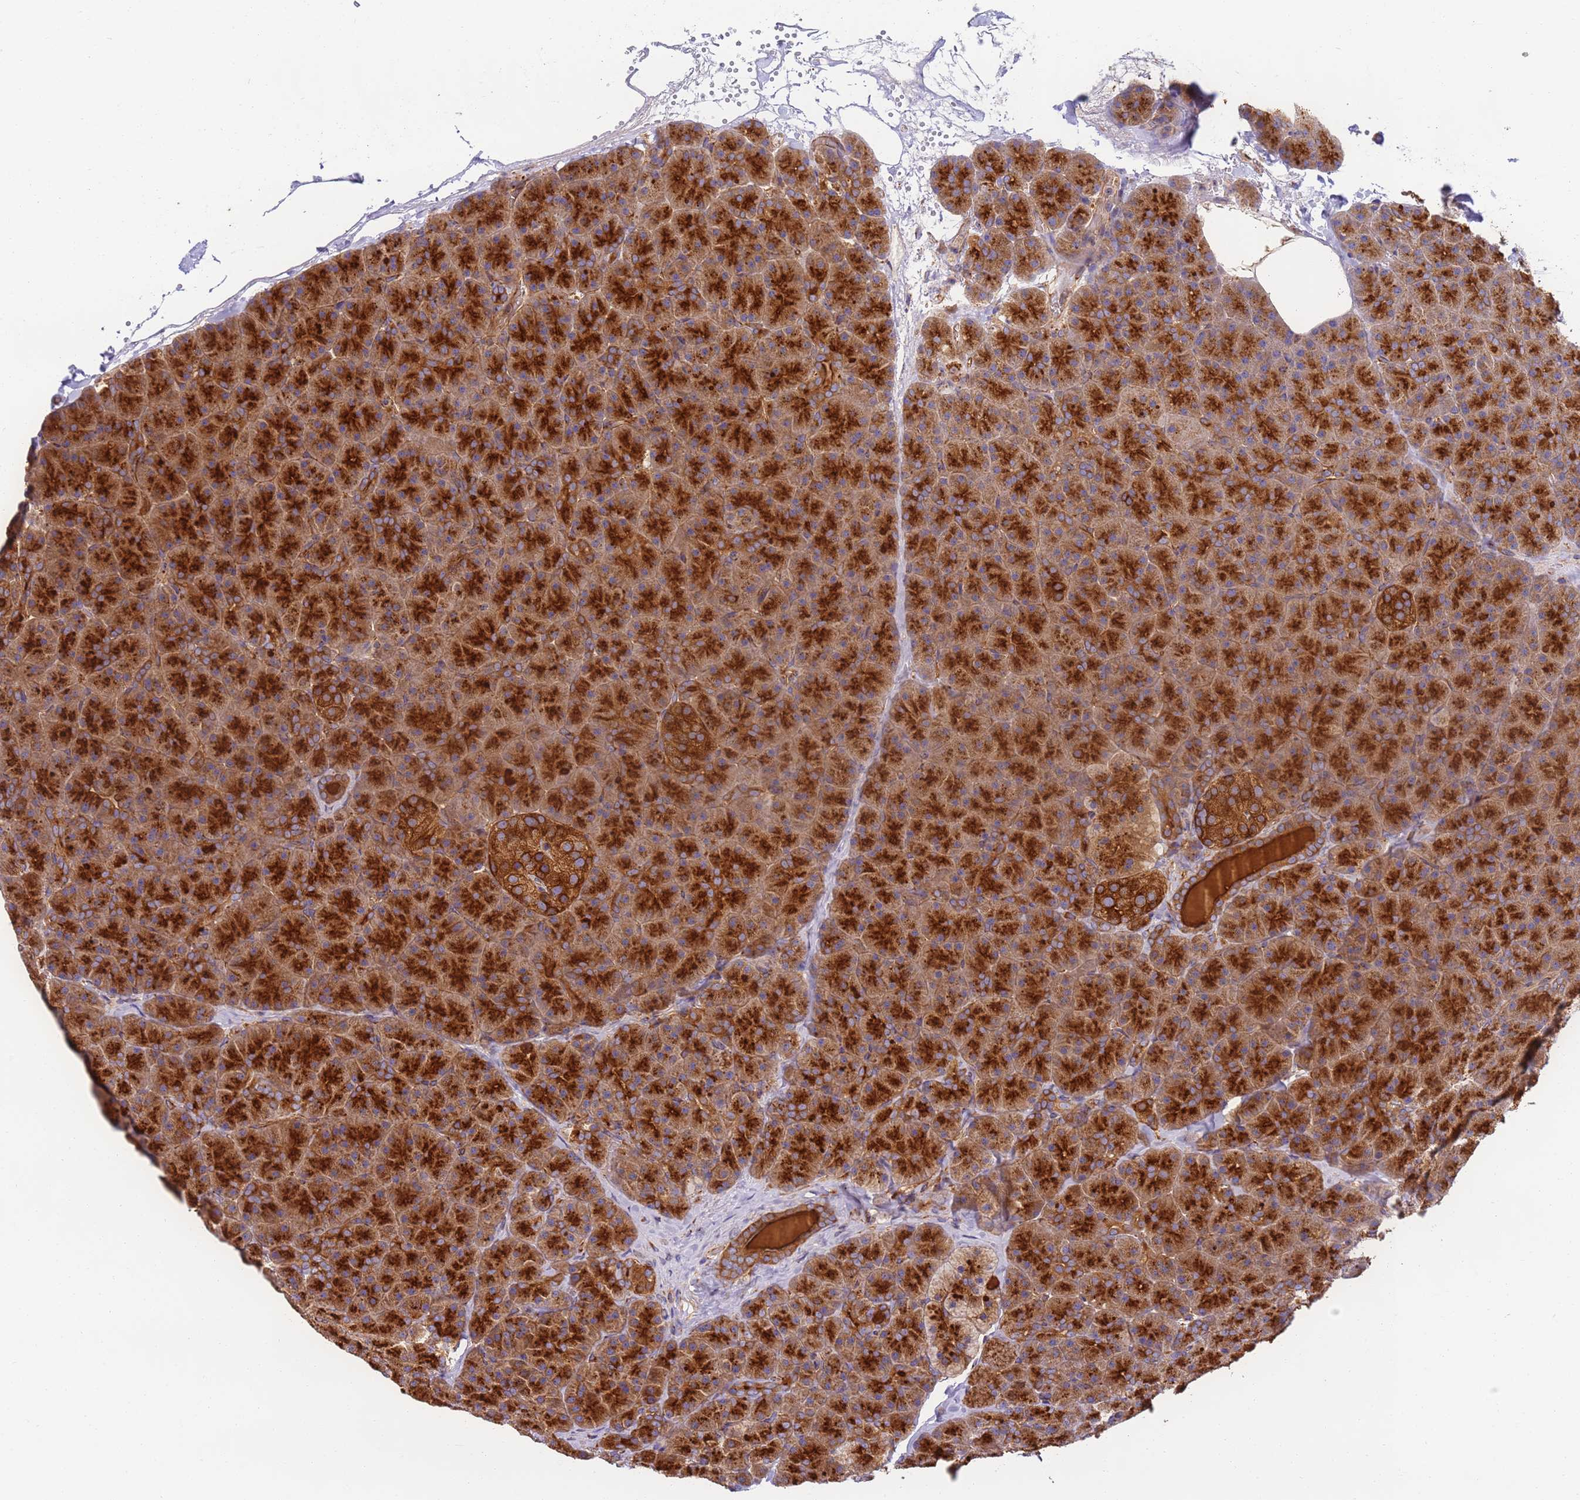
{"staining": {"intensity": "strong", "quantity": ">75%", "location": "cytoplasmic/membranous"}, "tissue": "pancreas", "cell_type": "Exocrine glandular cells", "image_type": "normal", "snomed": [{"axis": "morphology", "description": "Normal tissue, NOS"}, {"axis": "topography", "description": "Pancreas"}], "caption": "Benign pancreas was stained to show a protein in brown. There is high levels of strong cytoplasmic/membranous positivity in approximately >75% of exocrine glandular cells. The protein of interest is stained brown, and the nuclei are stained in blue (DAB (3,3'-diaminobenzidine) IHC with brightfield microscopy, high magnification).", "gene": "DYNC1I2", "patient": {"sex": "male", "age": 36}}